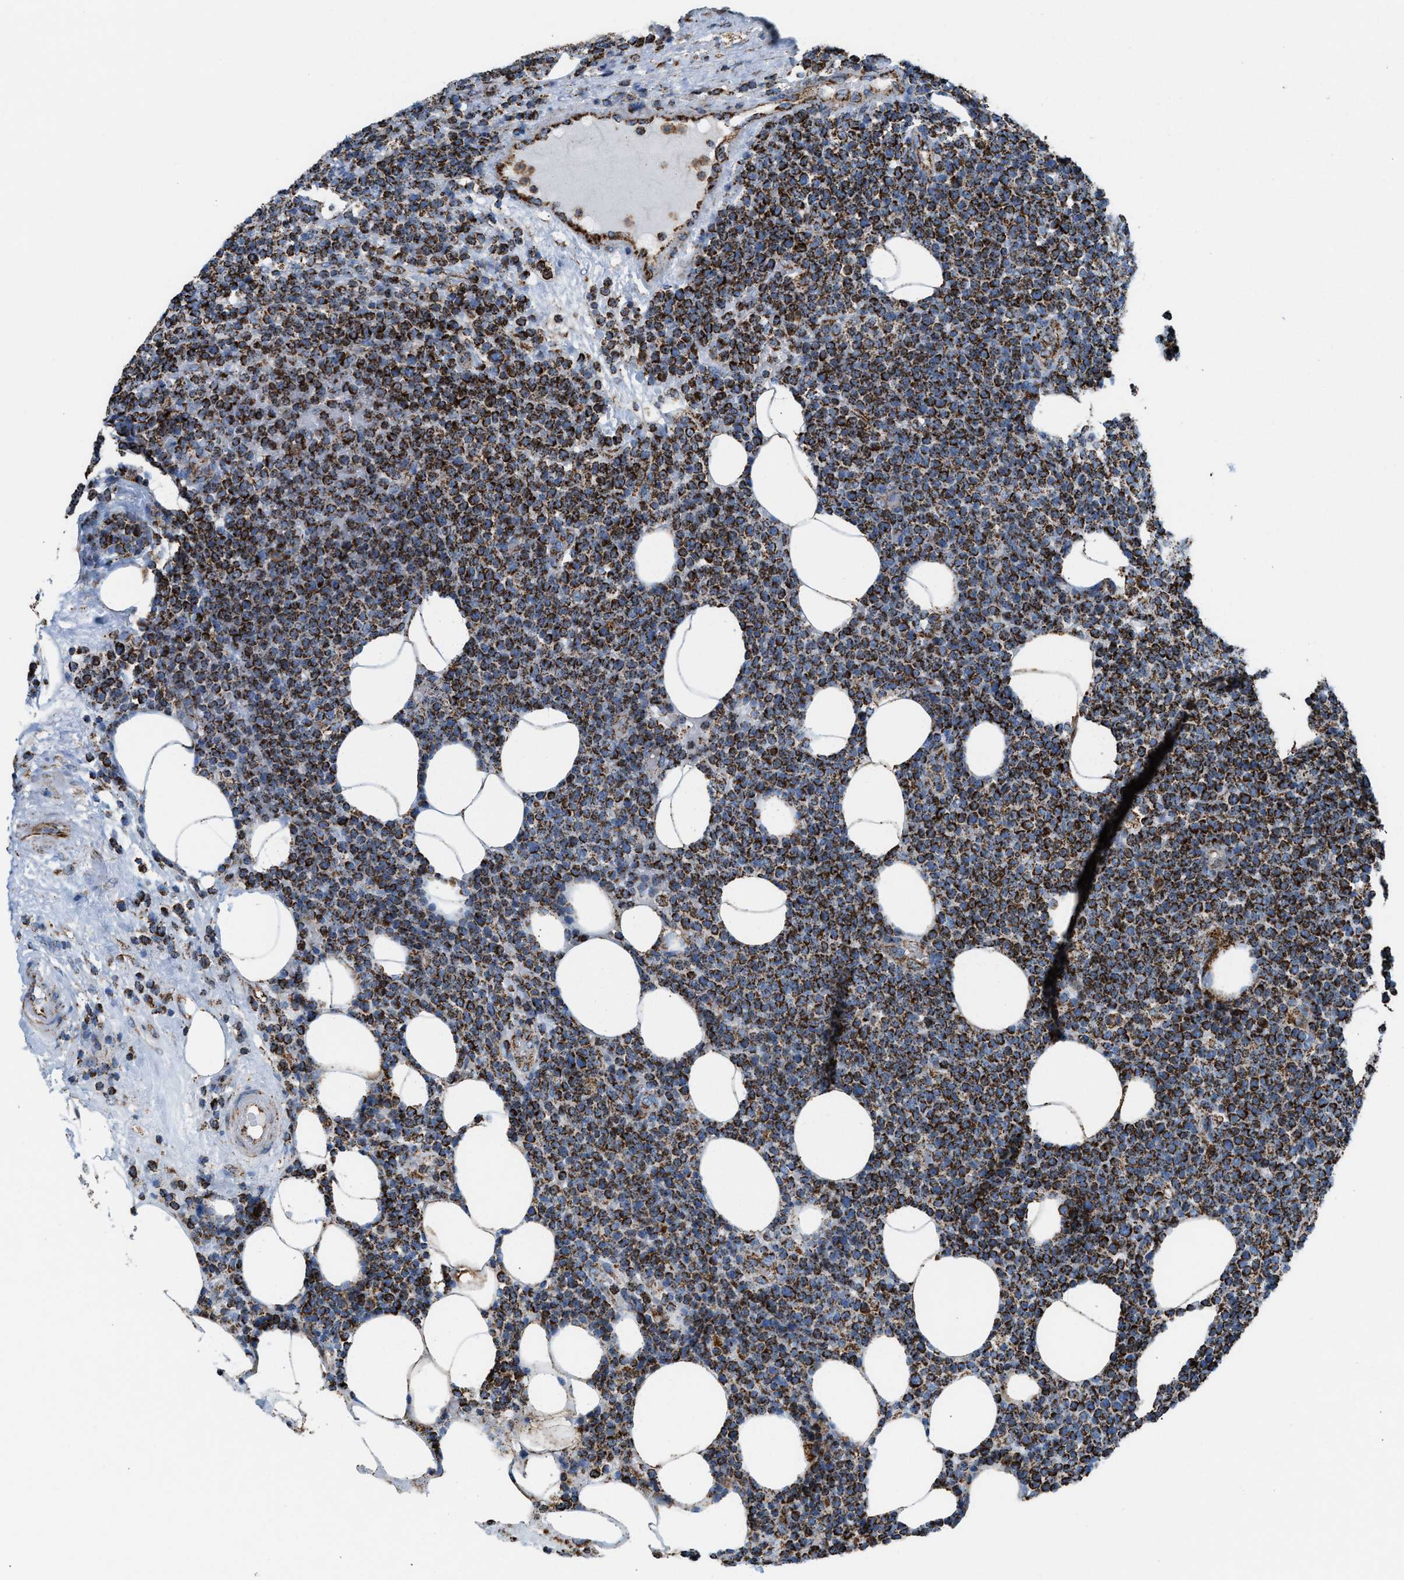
{"staining": {"intensity": "strong", "quantity": ">75%", "location": "cytoplasmic/membranous"}, "tissue": "lymphoma", "cell_type": "Tumor cells", "image_type": "cancer", "snomed": [{"axis": "morphology", "description": "Malignant lymphoma, non-Hodgkin's type, High grade"}, {"axis": "topography", "description": "Lymph node"}], "caption": "Immunohistochemistry (IHC) photomicrograph of neoplastic tissue: human lymphoma stained using IHC demonstrates high levels of strong protein expression localized specifically in the cytoplasmic/membranous of tumor cells, appearing as a cytoplasmic/membranous brown color.", "gene": "ECHS1", "patient": {"sex": "male", "age": 61}}